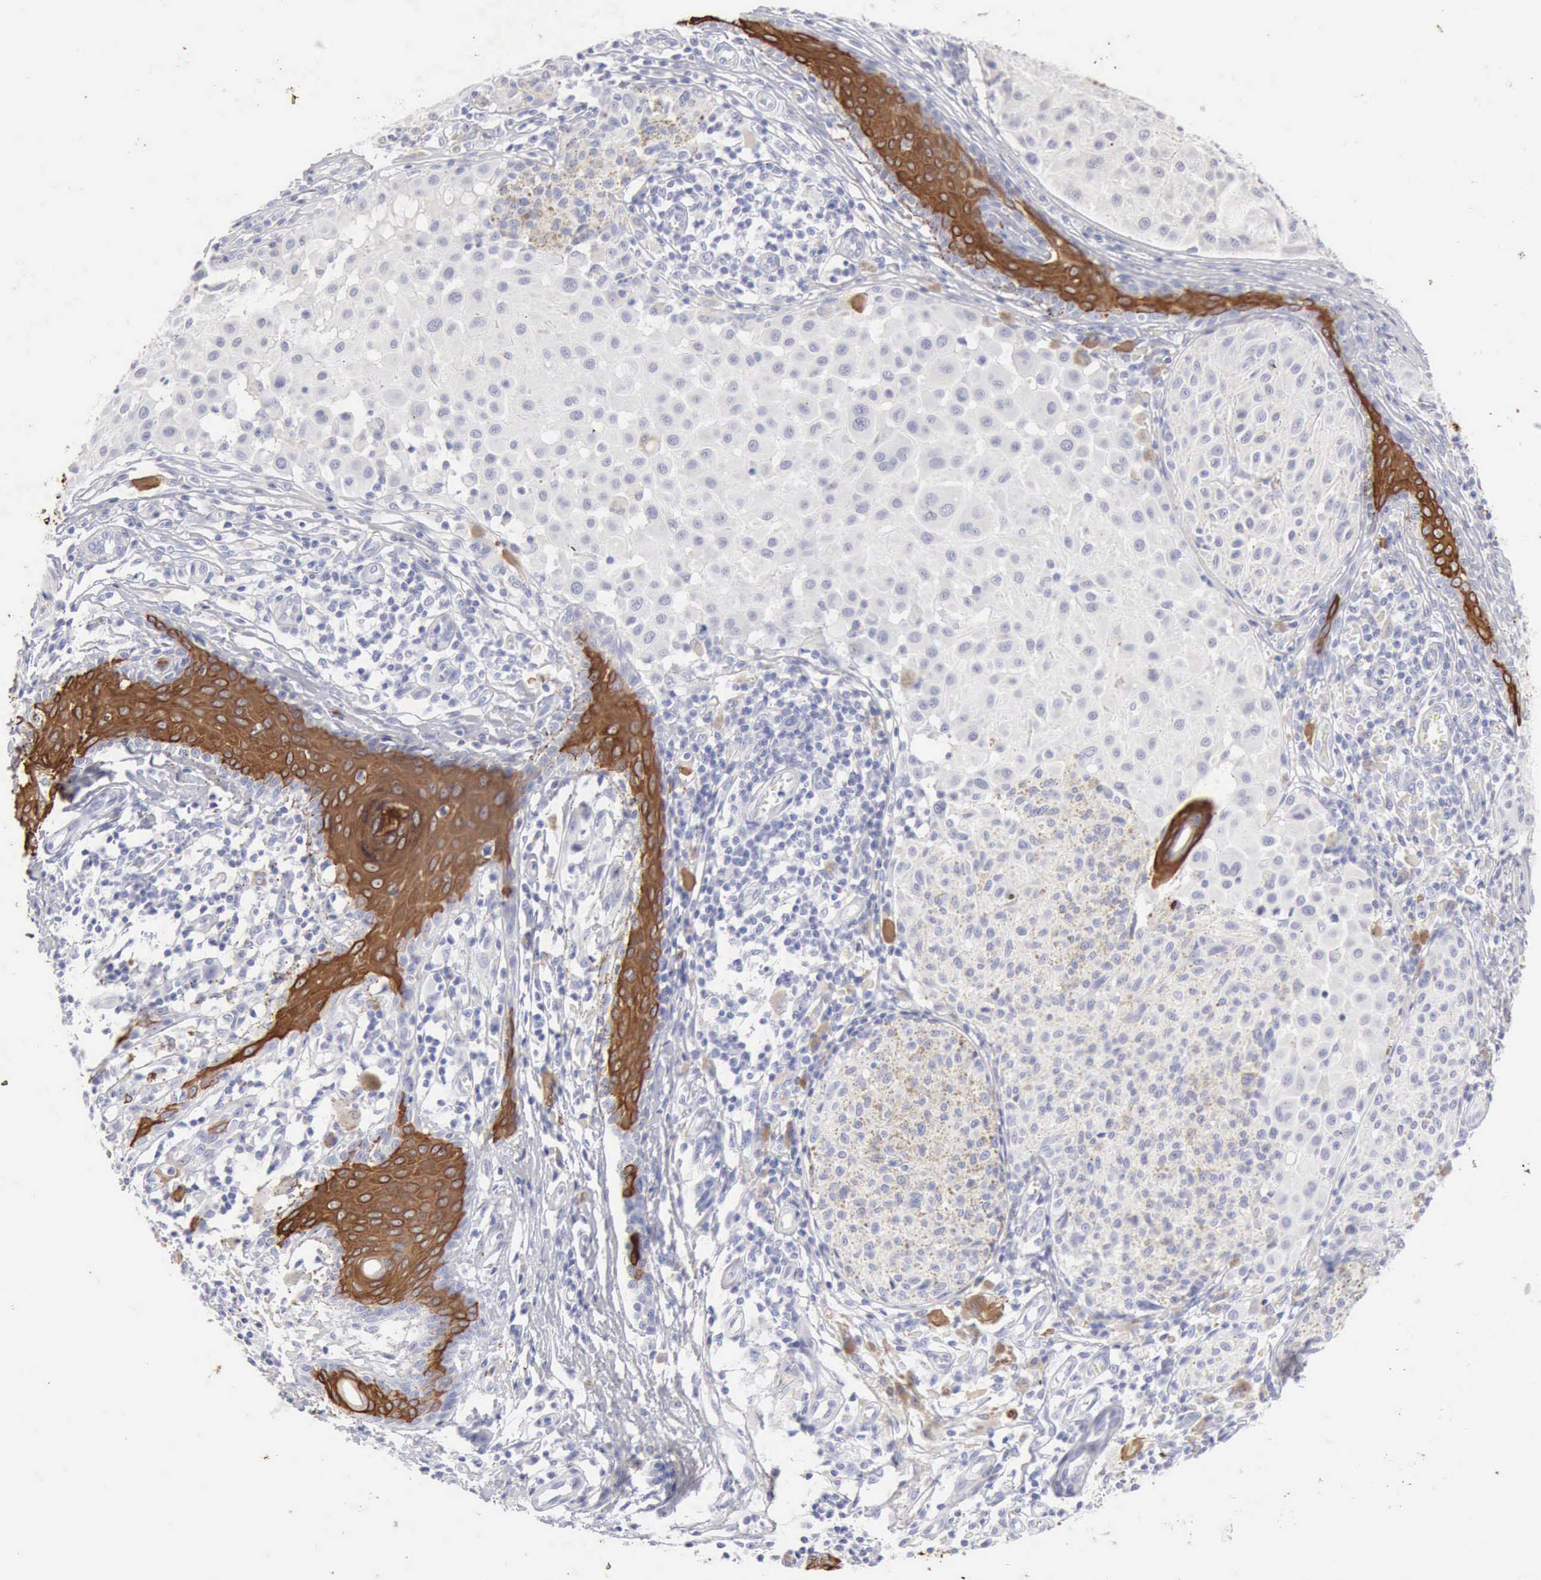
{"staining": {"intensity": "negative", "quantity": "none", "location": "none"}, "tissue": "melanoma", "cell_type": "Tumor cells", "image_type": "cancer", "snomed": [{"axis": "morphology", "description": "Malignant melanoma, NOS"}, {"axis": "topography", "description": "Skin"}], "caption": "Tumor cells show no significant staining in malignant melanoma. (Immunohistochemistry (ihc), brightfield microscopy, high magnification).", "gene": "KRT10", "patient": {"sex": "male", "age": 36}}